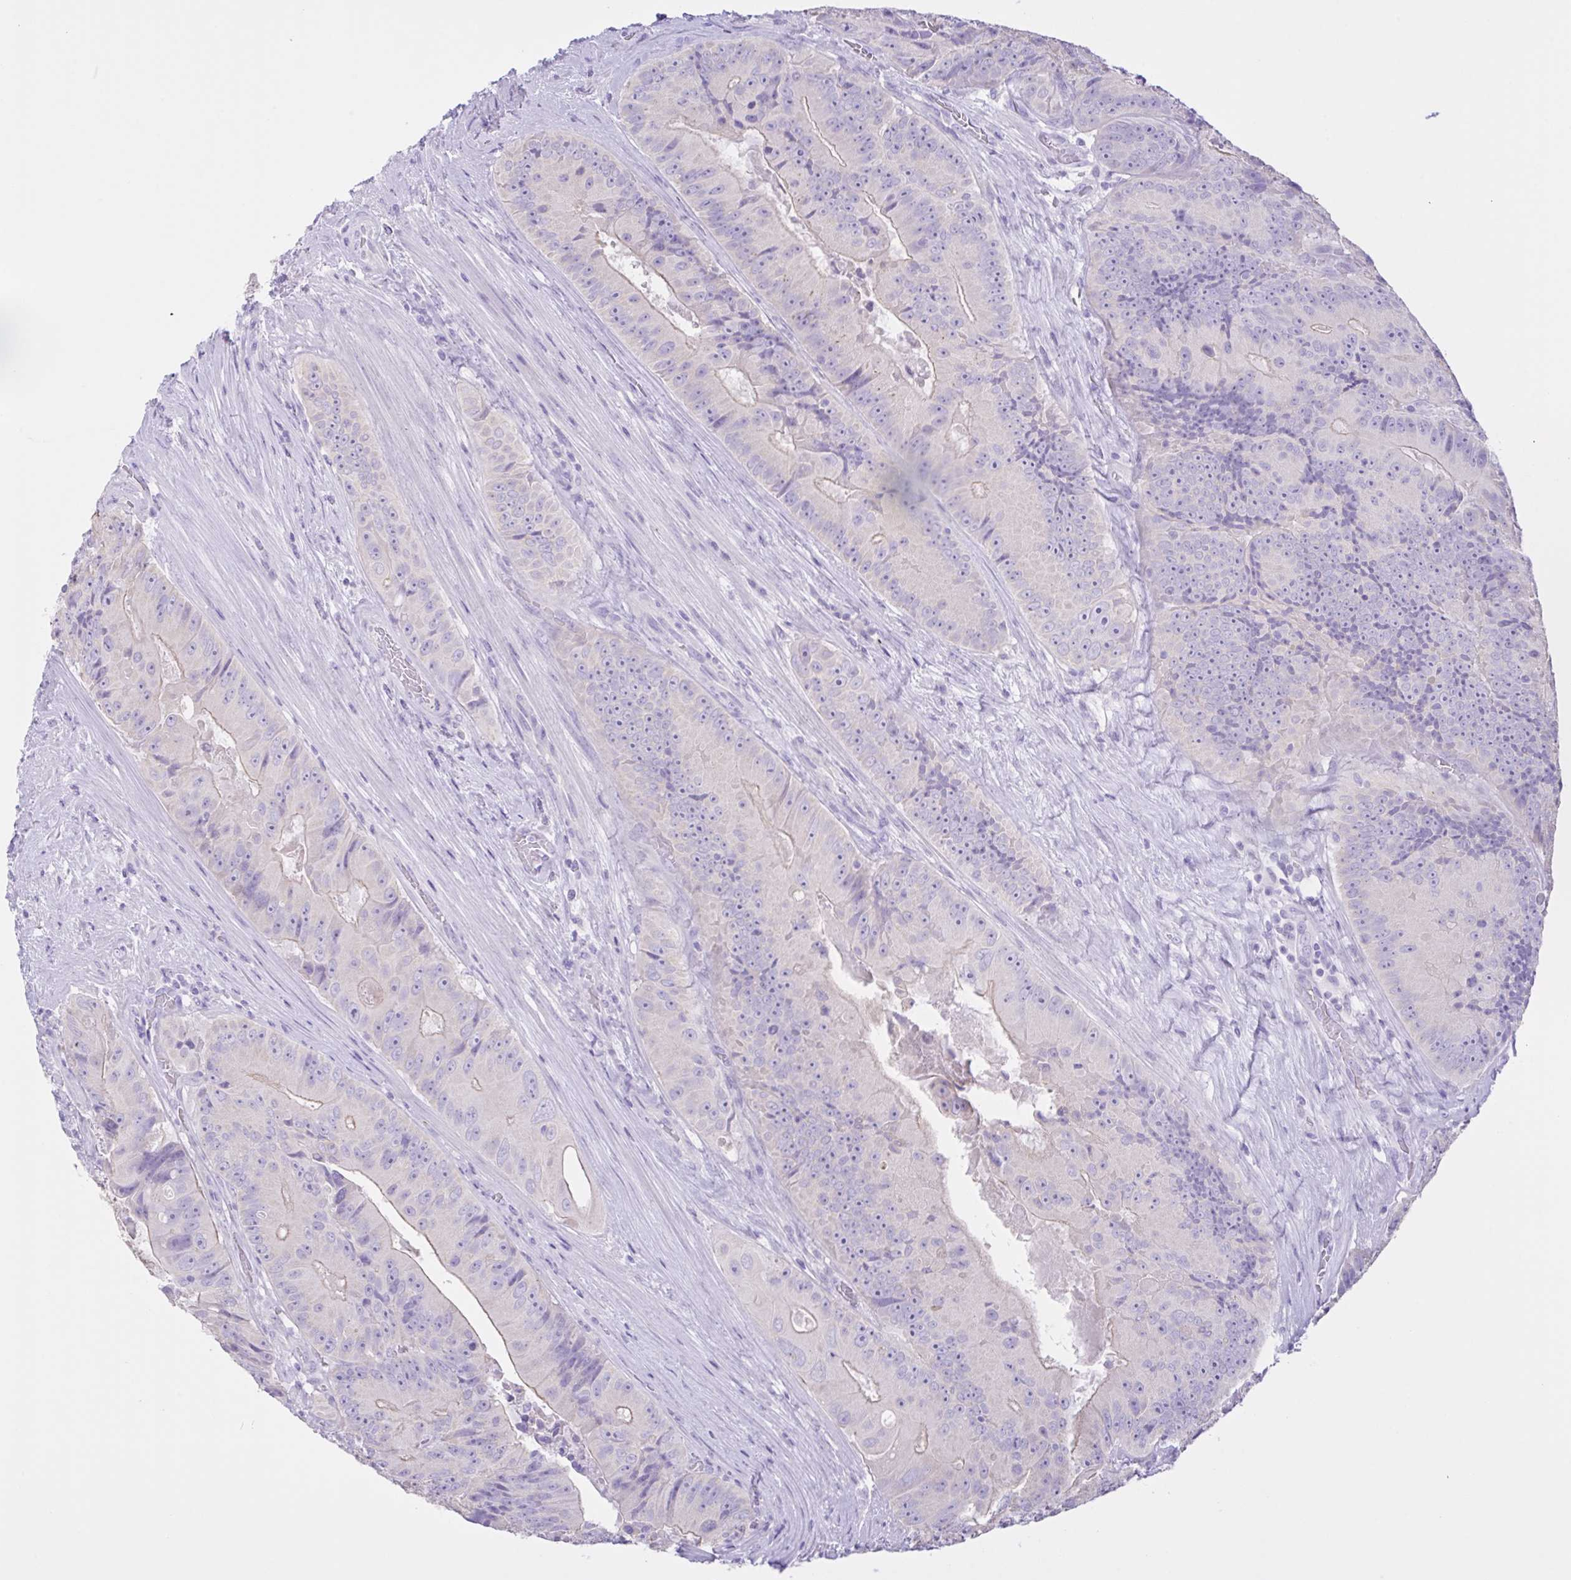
{"staining": {"intensity": "negative", "quantity": "none", "location": "none"}, "tissue": "colorectal cancer", "cell_type": "Tumor cells", "image_type": "cancer", "snomed": [{"axis": "morphology", "description": "Adenocarcinoma, NOS"}, {"axis": "topography", "description": "Colon"}], "caption": "A micrograph of human adenocarcinoma (colorectal) is negative for staining in tumor cells.", "gene": "CST11", "patient": {"sex": "female", "age": 86}}